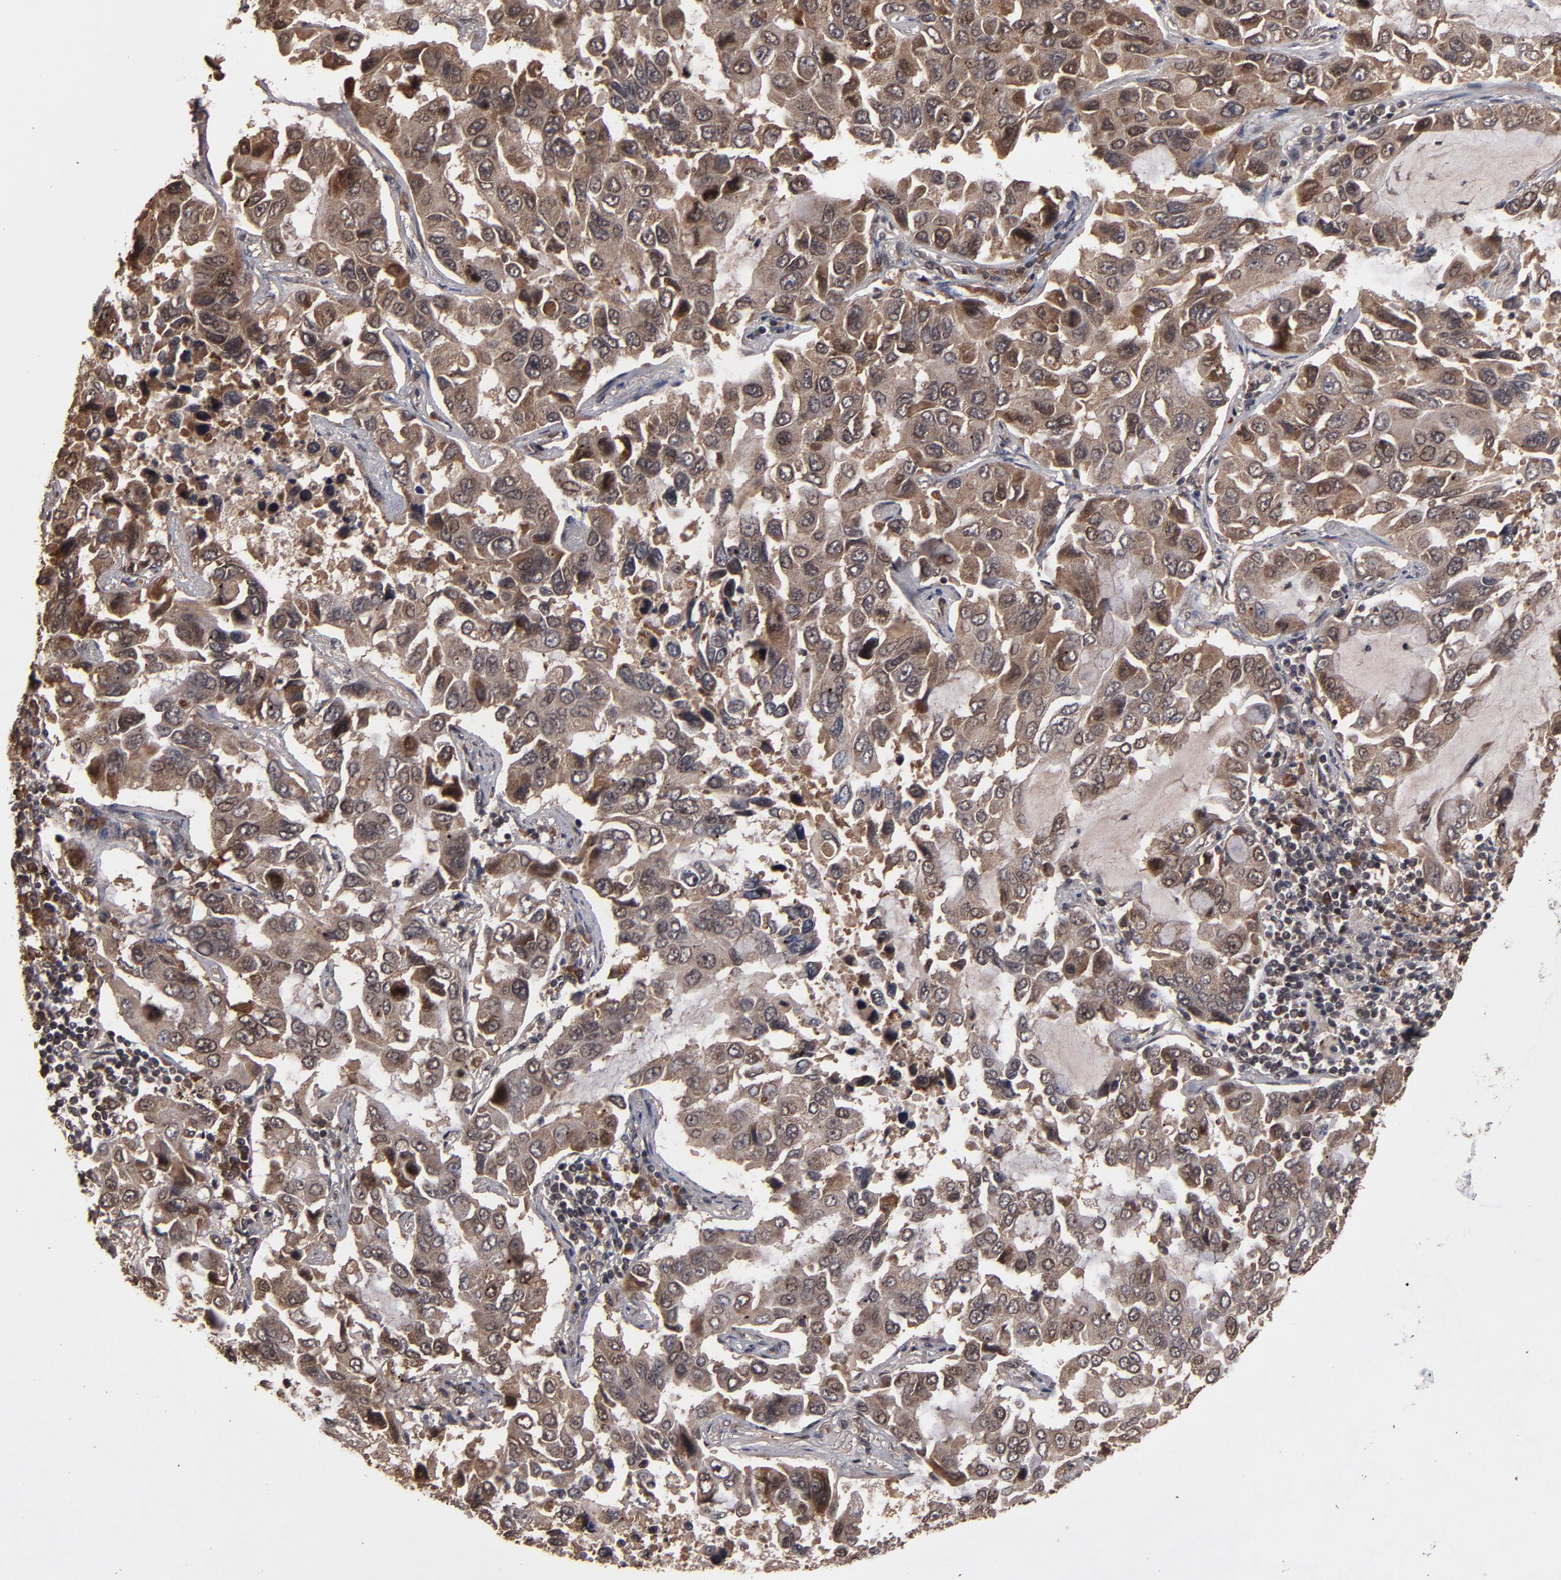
{"staining": {"intensity": "moderate", "quantity": ">75%", "location": "cytoplasmic/membranous,nuclear"}, "tissue": "lung cancer", "cell_type": "Tumor cells", "image_type": "cancer", "snomed": [{"axis": "morphology", "description": "Adenocarcinoma, NOS"}, {"axis": "topography", "description": "Lung"}], "caption": "High-power microscopy captured an IHC image of adenocarcinoma (lung), revealing moderate cytoplasmic/membranous and nuclear expression in approximately >75% of tumor cells. Nuclei are stained in blue.", "gene": "NXF2B", "patient": {"sex": "male", "age": 64}}